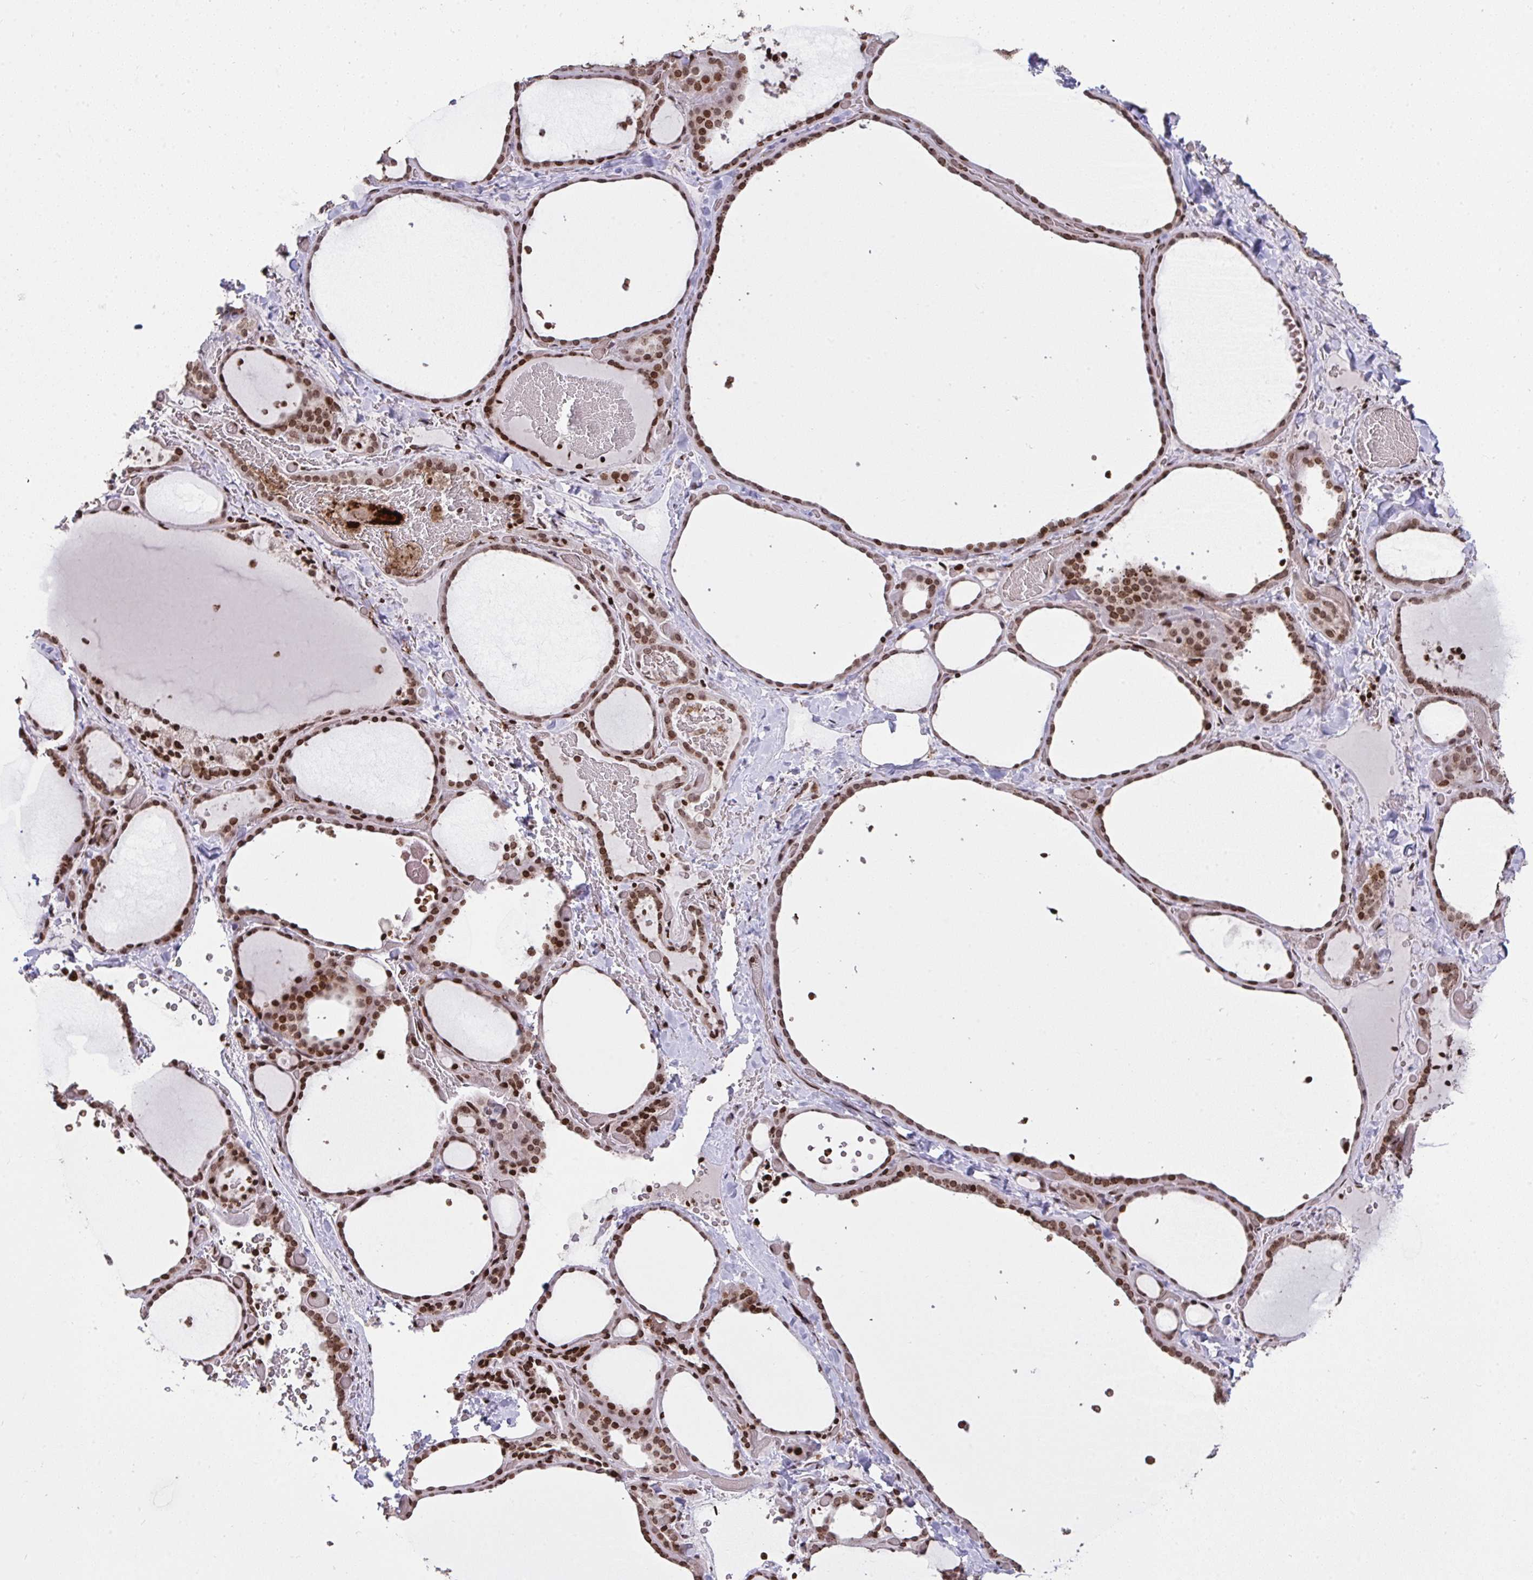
{"staining": {"intensity": "strong", "quantity": ">75%", "location": "cytoplasmic/membranous,nuclear"}, "tissue": "thyroid gland", "cell_type": "Glandular cells", "image_type": "normal", "snomed": [{"axis": "morphology", "description": "Normal tissue, NOS"}, {"axis": "topography", "description": "Thyroid gland"}], "caption": "Thyroid gland stained with a brown dye displays strong cytoplasmic/membranous,nuclear positive positivity in about >75% of glandular cells.", "gene": "NIP7", "patient": {"sex": "female", "age": 36}}